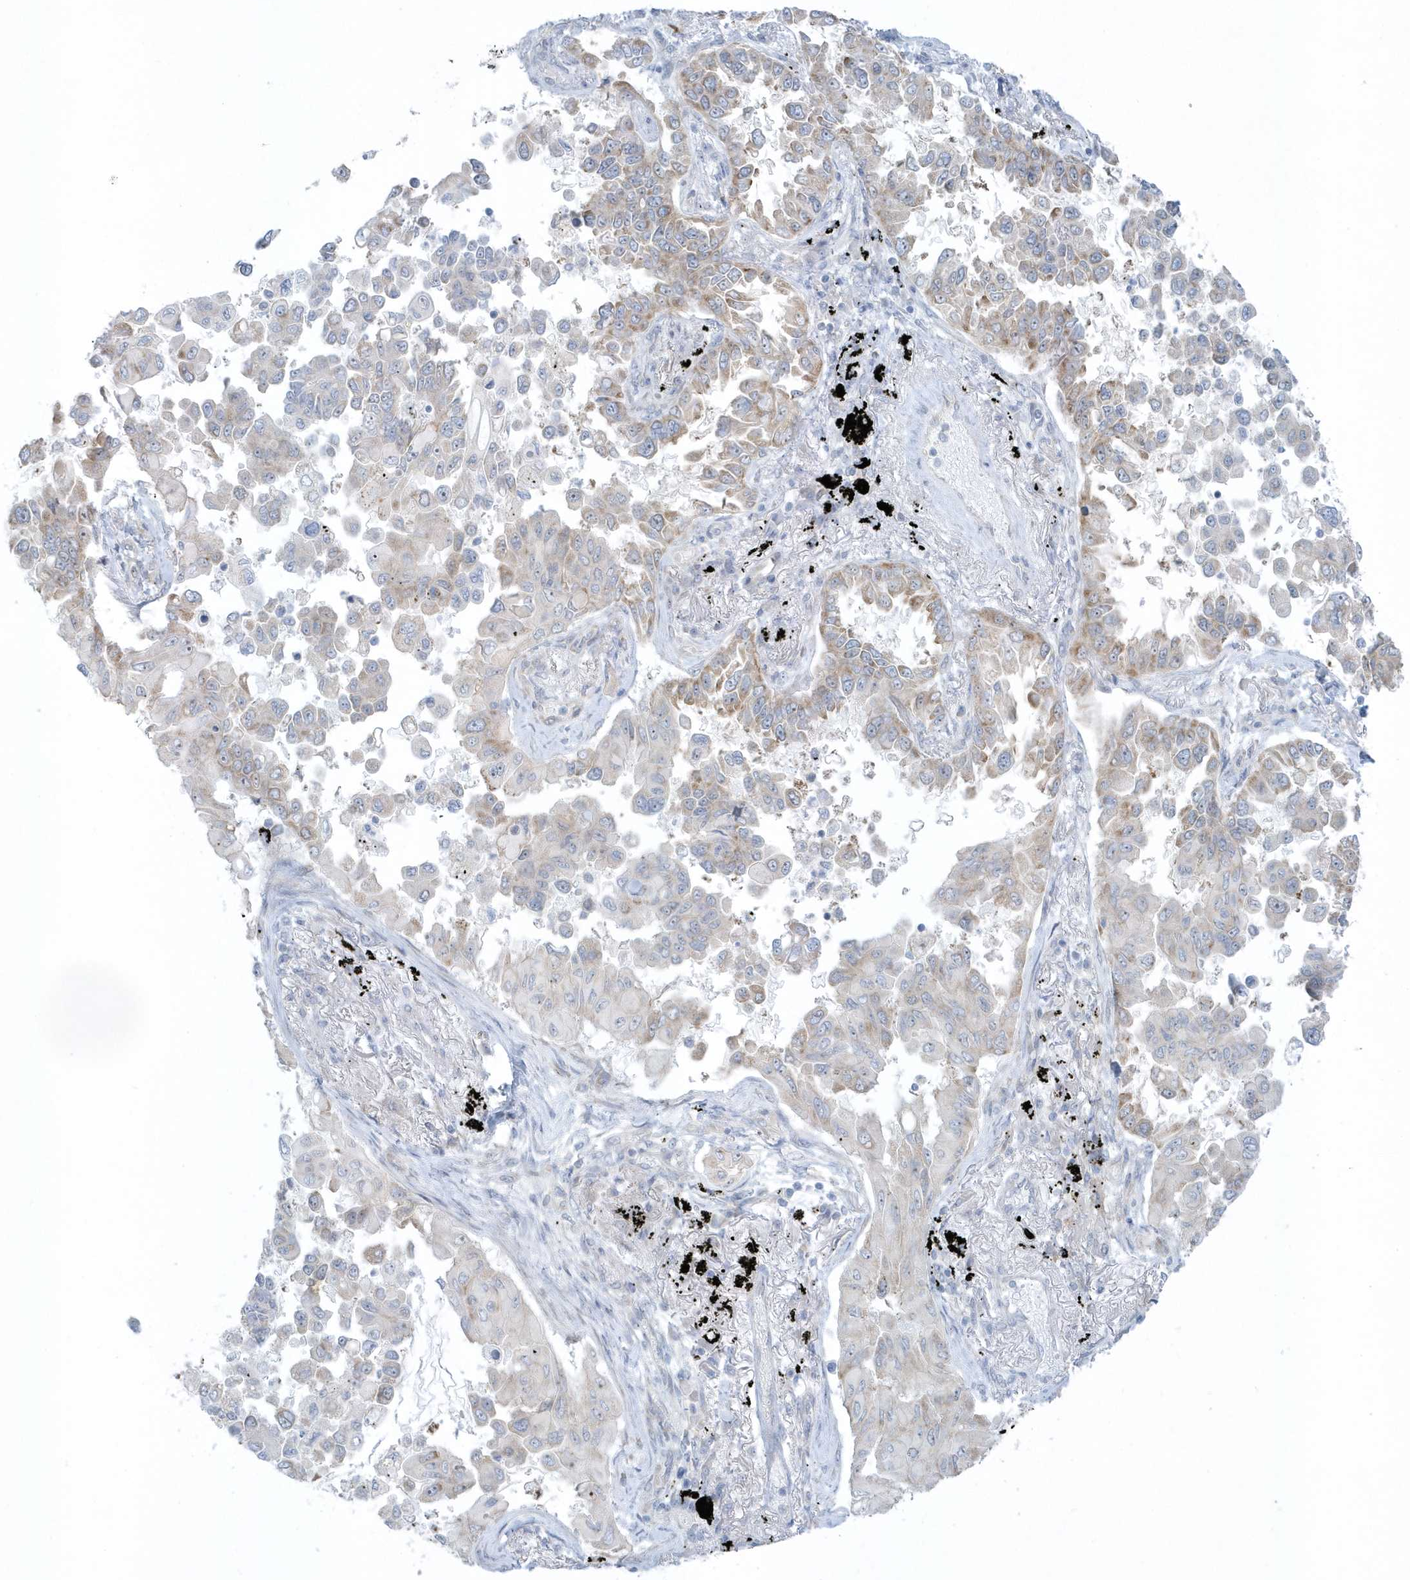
{"staining": {"intensity": "moderate", "quantity": "25%-75%", "location": "cytoplasmic/membranous"}, "tissue": "lung cancer", "cell_type": "Tumor cells", "image_type": "cancer", "snomed": [{"axis": "morphology", "description": "Adenocarcinoma, NOS"}, {"axis": "topography", "description": "Lung"}], "caption": "High-magnification brightfield microscopy of adenocarcinoma (lung) stained with DAB (3,3'-diaminobenzidine) (brown) and counterstained with hematoxylin (blue). tumor cells exhibit moderate cytoplasmic/membranous staining is seen in about25%-75% of cells.", "gene": "SCN3A", "patient": {"sex": "female", "age": 67}}